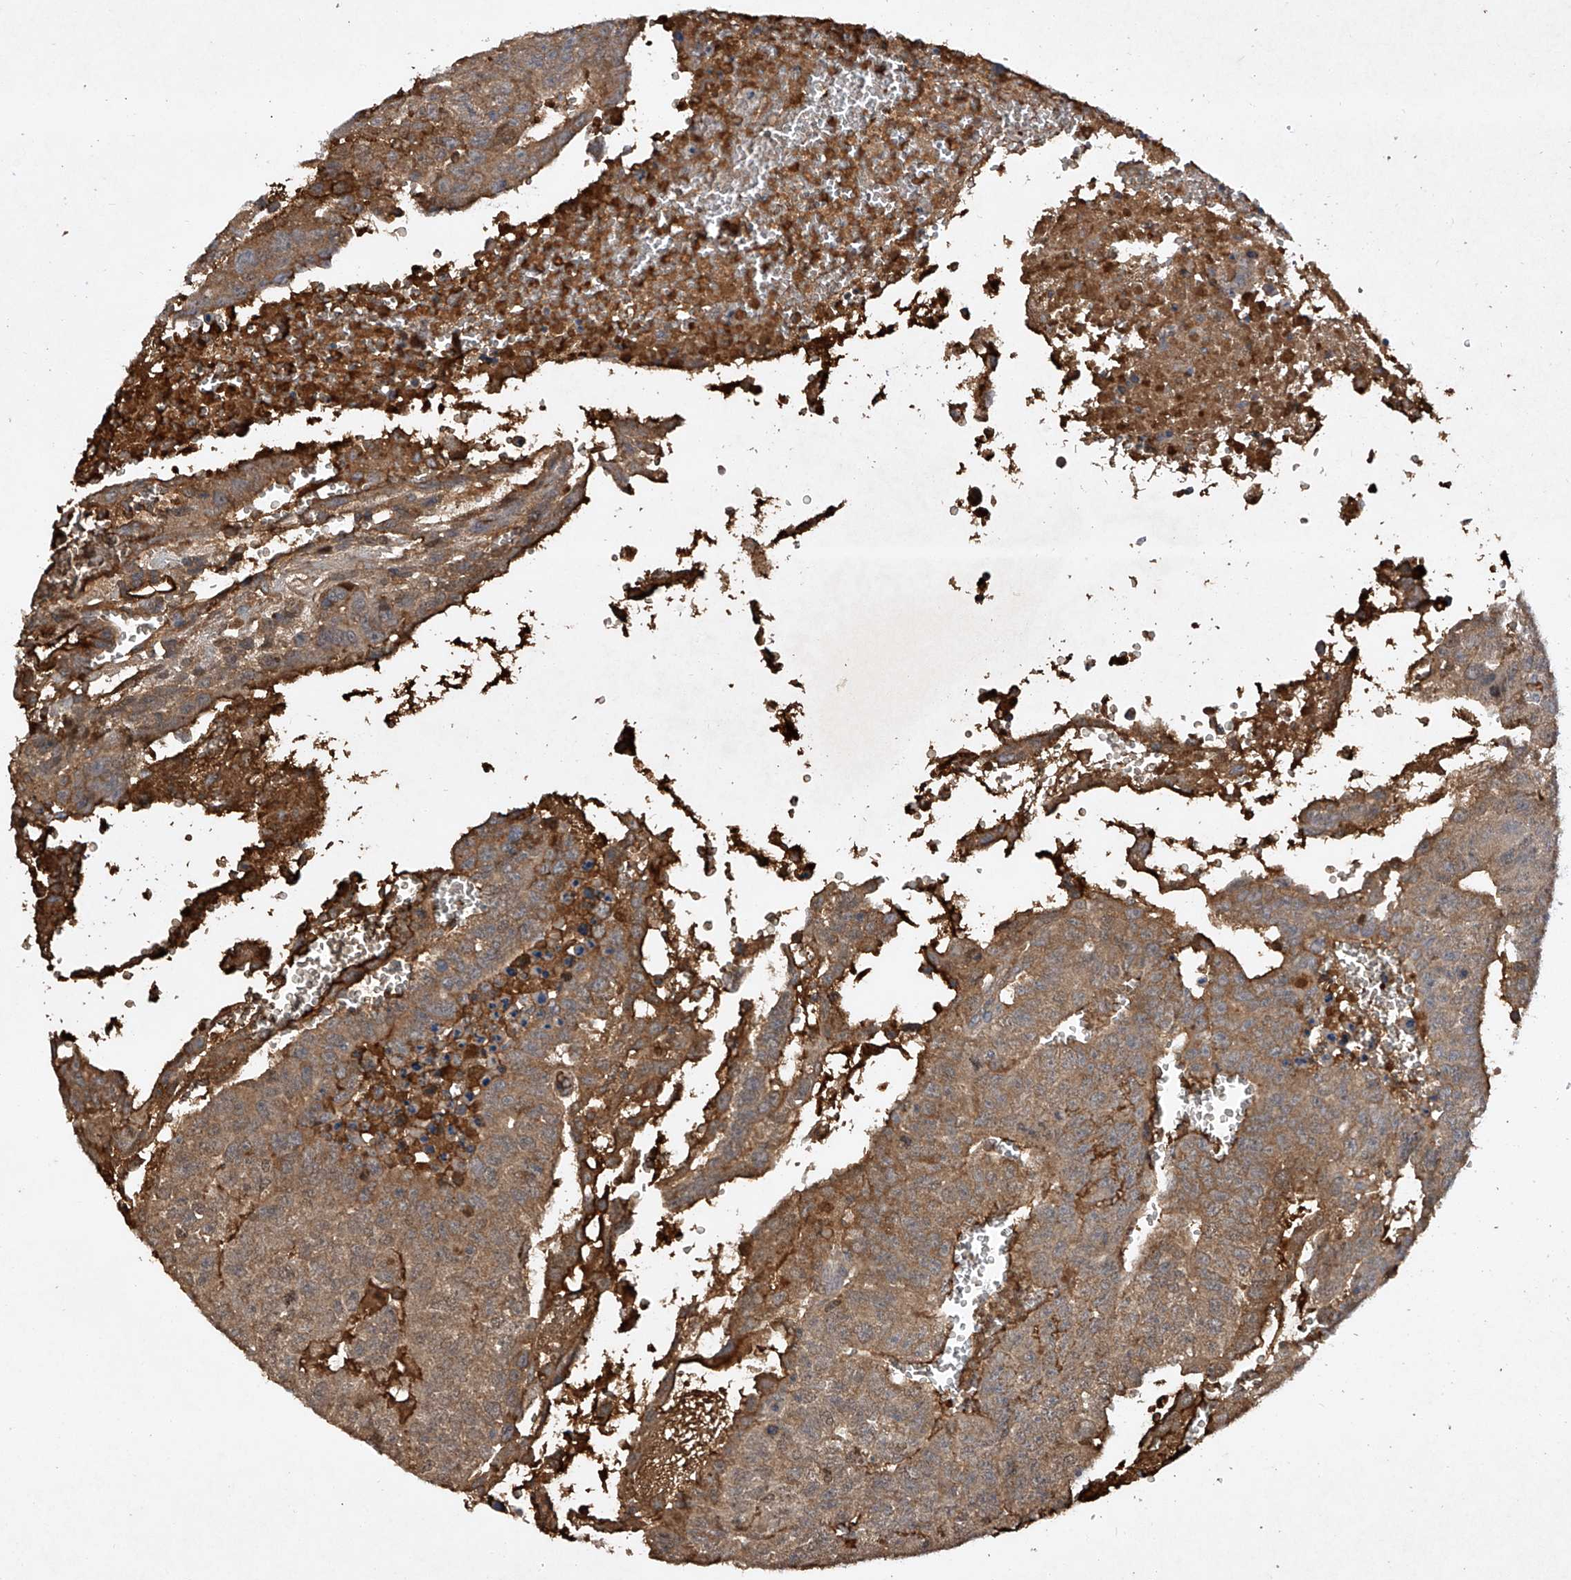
{"staining": {"intensity": "weak", "quantity": ">75%", "location": "cytoplasmic/membranous"}, "tissue": "testis cancer", "cell_type": "Tumor cells", "image_type": "cancer", "snomed": [{"axis": "morphology", "description": "Seminoma, NOS"}, {"axis": "morphology", "description": "Carcinoma, Embryonal, NOS"}, {"axis": "topography", "description": "Testis"}], "caption": "Protein positivity by IHC demonstrates weak cytoplasmic/membranous positivity in approximately >75% of tumor cells in embryonal carcinoma (testis).", "gene": "HAS3", "patient": {"sex": "male", "age": 52}}